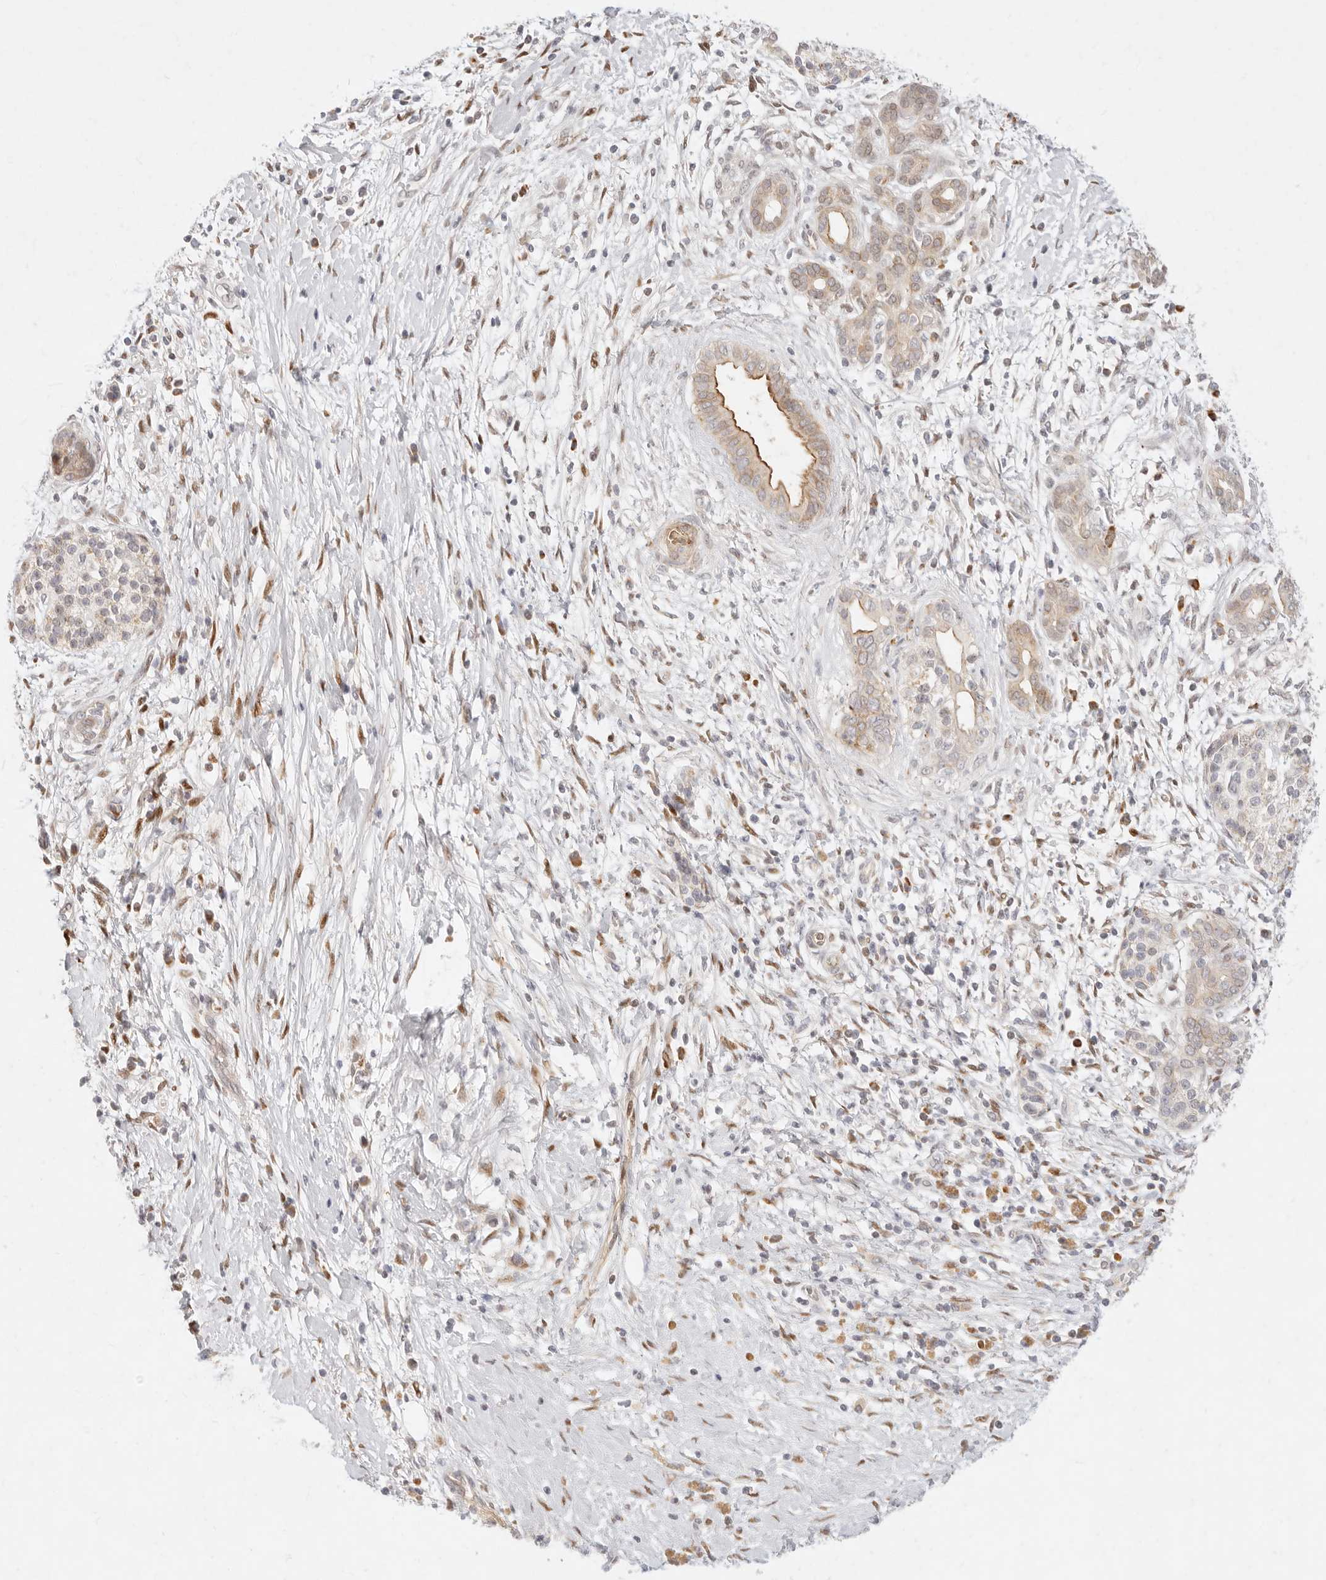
{"staining": {"intensity": "moderate", "quantity": "<25%", "location": "cytoplasmic/membranous"}, "tissue": "pancreatic cancer", "cell_type": "Tumor cells", "image_type": "cancer", "snomed": [{"axis": "morphology", "description": "Adenocarcinoma, NOS"}, {"axis": "topography", "description": "Pancreas"}], "caption": "The photomicrograph displays staining of pancreatic cancer, revealing moderate cytoplasmic/membranous protein expression (brown color) within tumor cells.", "gene": "ASCL3", "patient": {"sex": "male", "age": 58}}